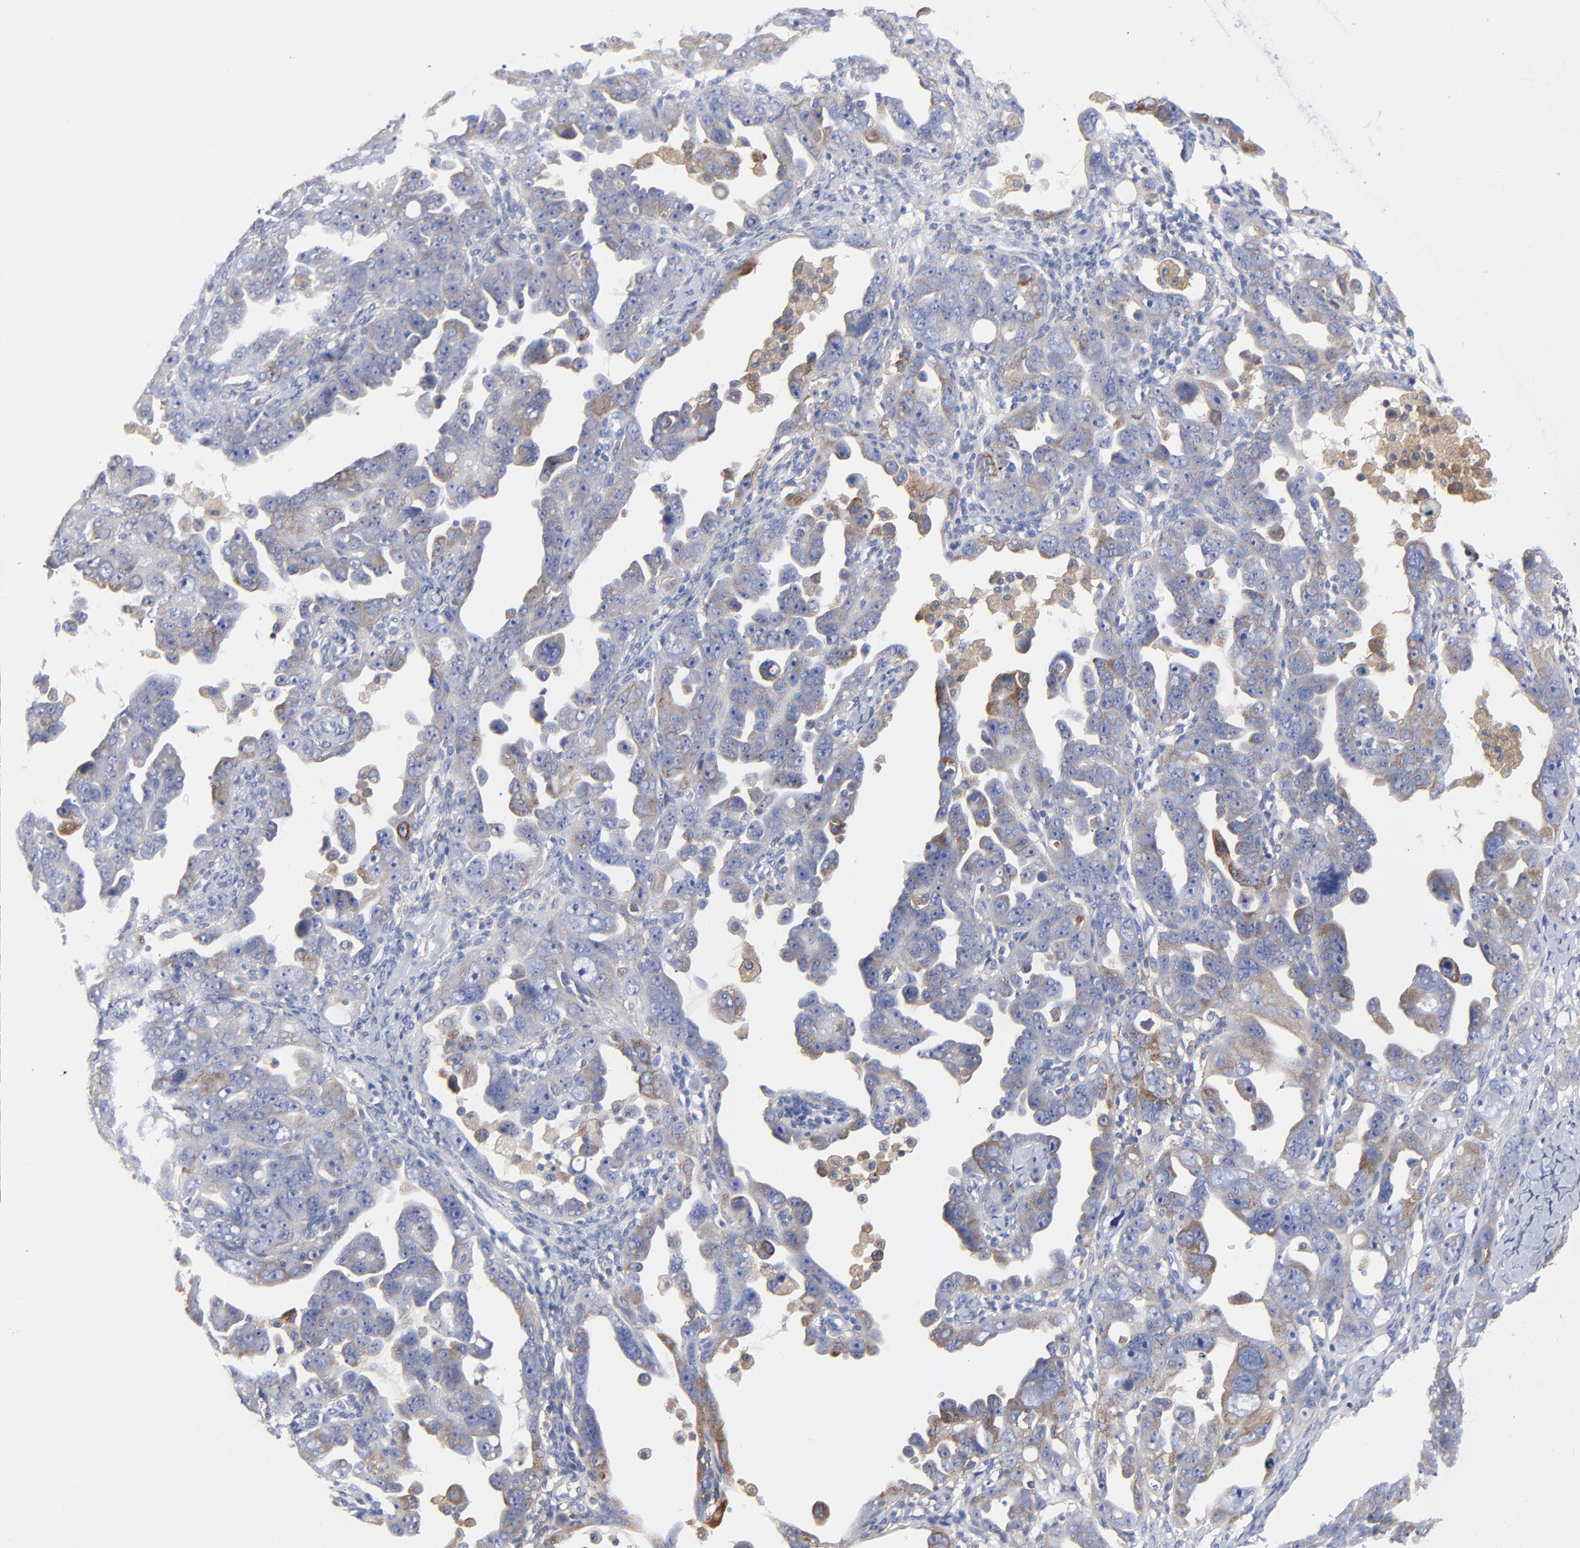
{"staining": {"intensity": "weak", "quantity": "25%-75%", "location": "cytoplasmic/membranous"}, "tissue": "ovarian cancer", "cell_type": "Tumor cells", "image_type": "cancer", "snomed": [{"axis": "morphology", "description": "Cystadenocarcinoma, serous, NOS"}, {"axis": "topography", "description": "Ovary"}], "caption": "Protein staining displays weak cytoplasmic/membranous positivity in about 25%-75% of tumor cells in ovarian serous cystadenocarcinoma.", "gene": "STAT2", "patient": {"sex": "female", "age": 66}}